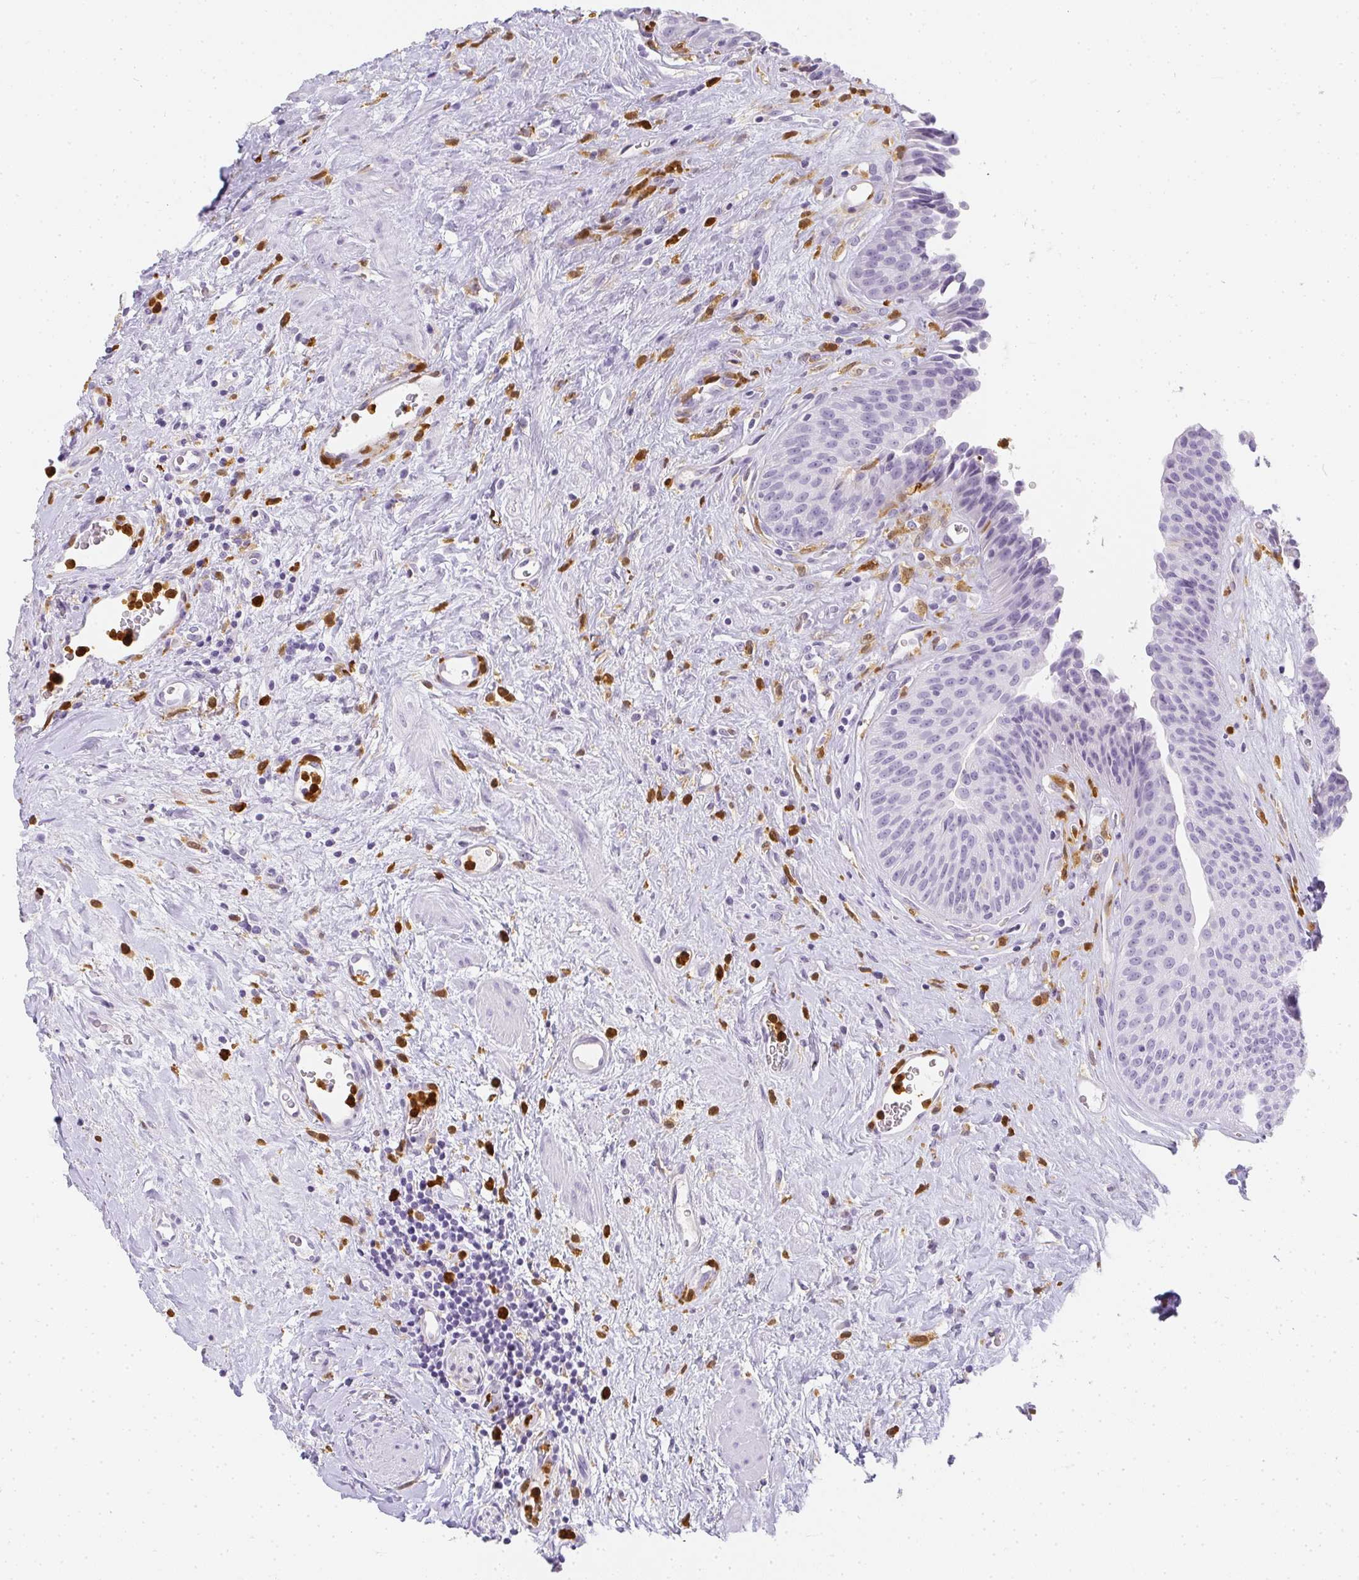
{"staining": {"intensity": "negative", "quantity": "none", "location": "none"}, "tissue": "urinary bladder", "cell_type": "Urothelial cells", "image_type": "normal", "snomed": [{"axis": "morphology", "description": "Normal tissue, NOS"}, {"axis": "topography", "description": "Urinary bladder"}], "caption": "There is no significant positivity in urothelial cells of urinary bladder. Brightfield microscopy of immunohistochemistry (IHC) stained with DAB (brown) and hematoxylin (blue), captured at high magnification.", "gene": "HK3", "patient": {"sex": "female", "age": 56}}